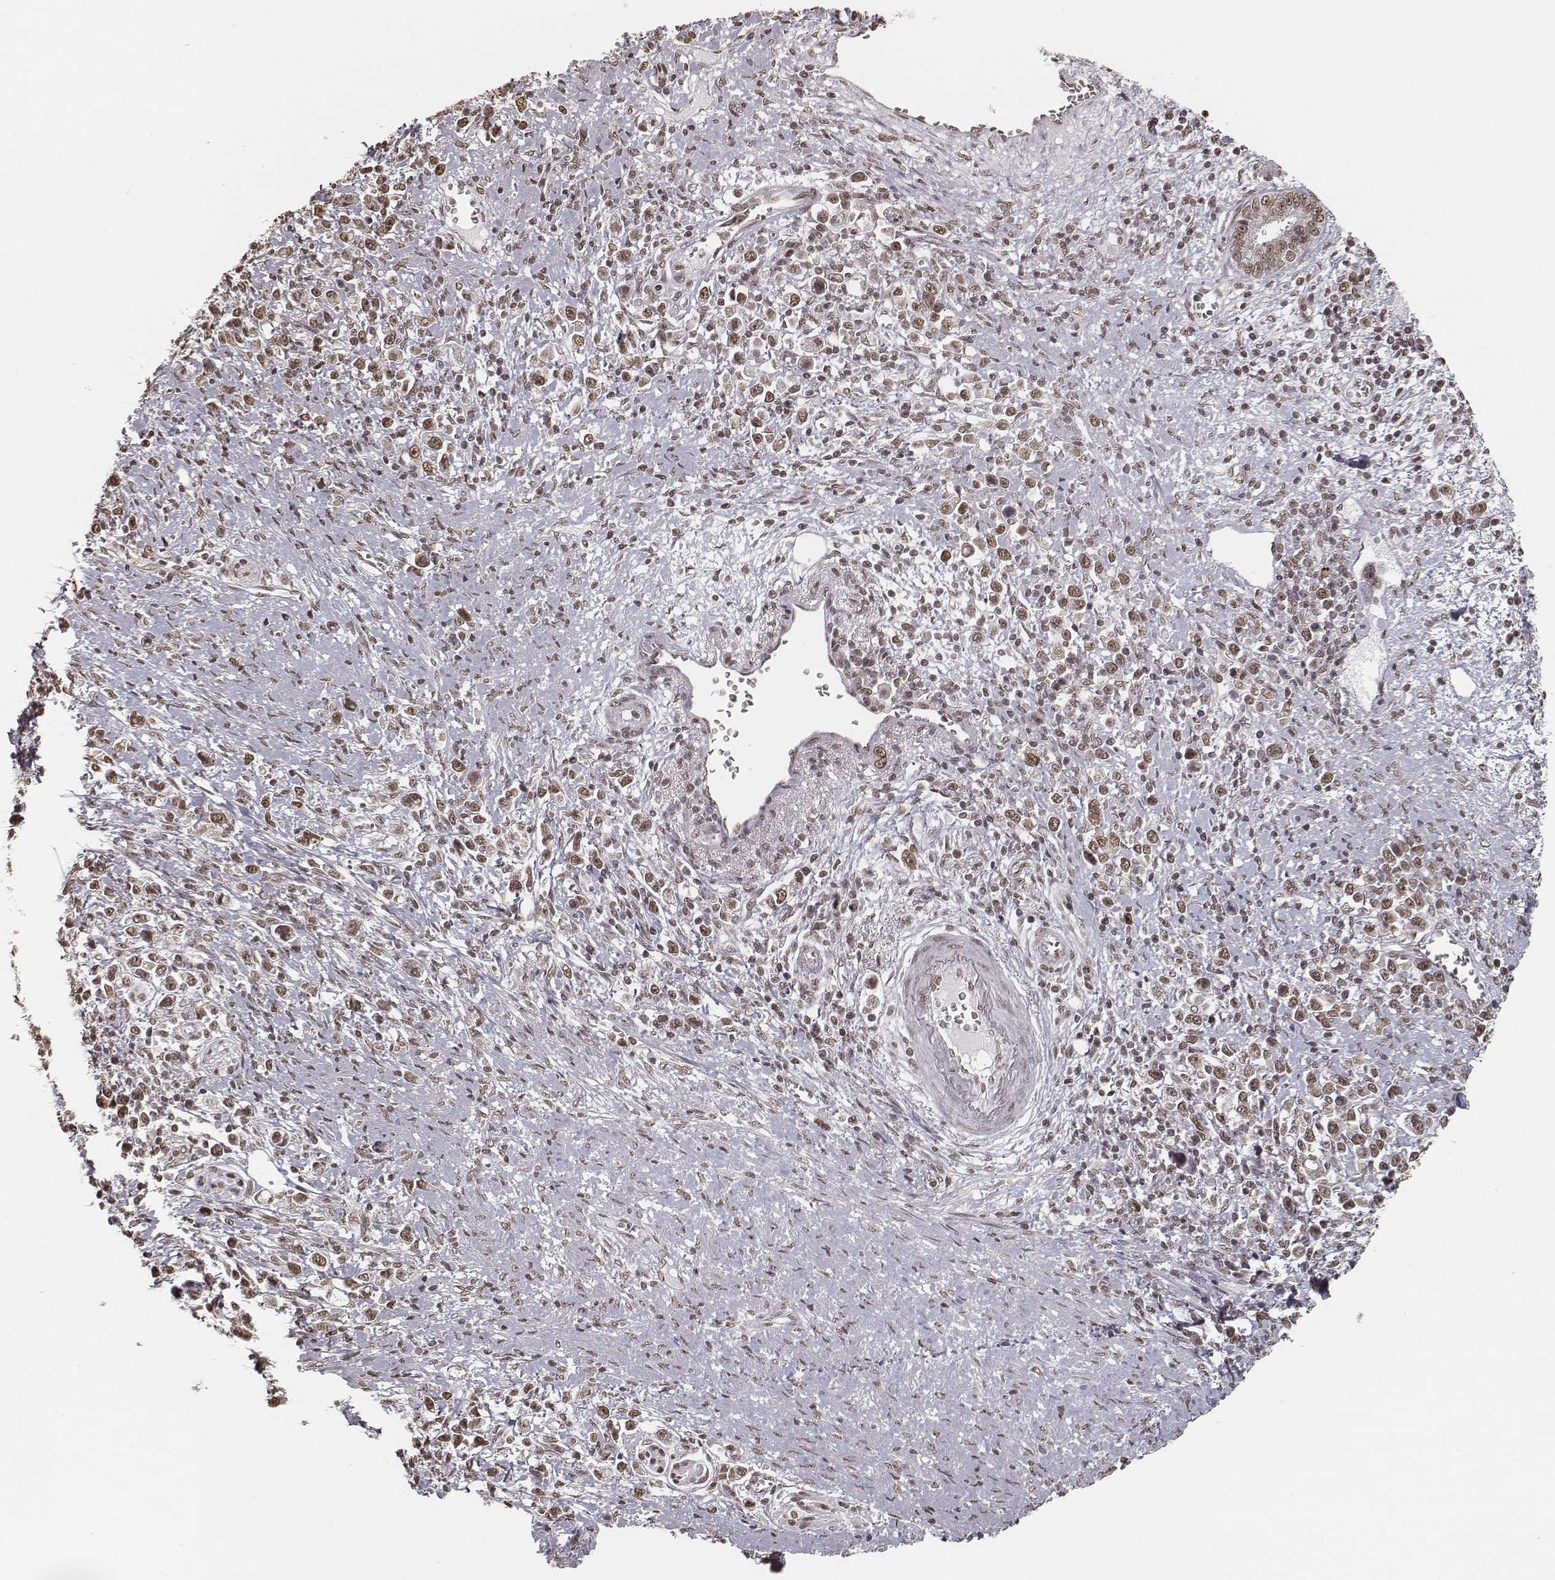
{"staining": {"intensity": "moderate", "quantity": ">75%", "location": "nuclear"}, "tissue": "stomach cancer", "cell_type": "Tumor cells", "image_type": "cancer", "snomed": [{"axis": "morphology", "description": "Adenocarcinoma, NOS"}, {"axis": "topography", "description": "Stomach"}], "caption": "This histopathology image reveals adenocarcinoma (stomach) stained with immunohistochemistry to label a protein in brown. The nuclear of tumor cells show moderate positivity for the protein. Nuclei are counter-stained blue.", "gene": "HMGA2", "patient": {"sex": "male", "age": 63}}